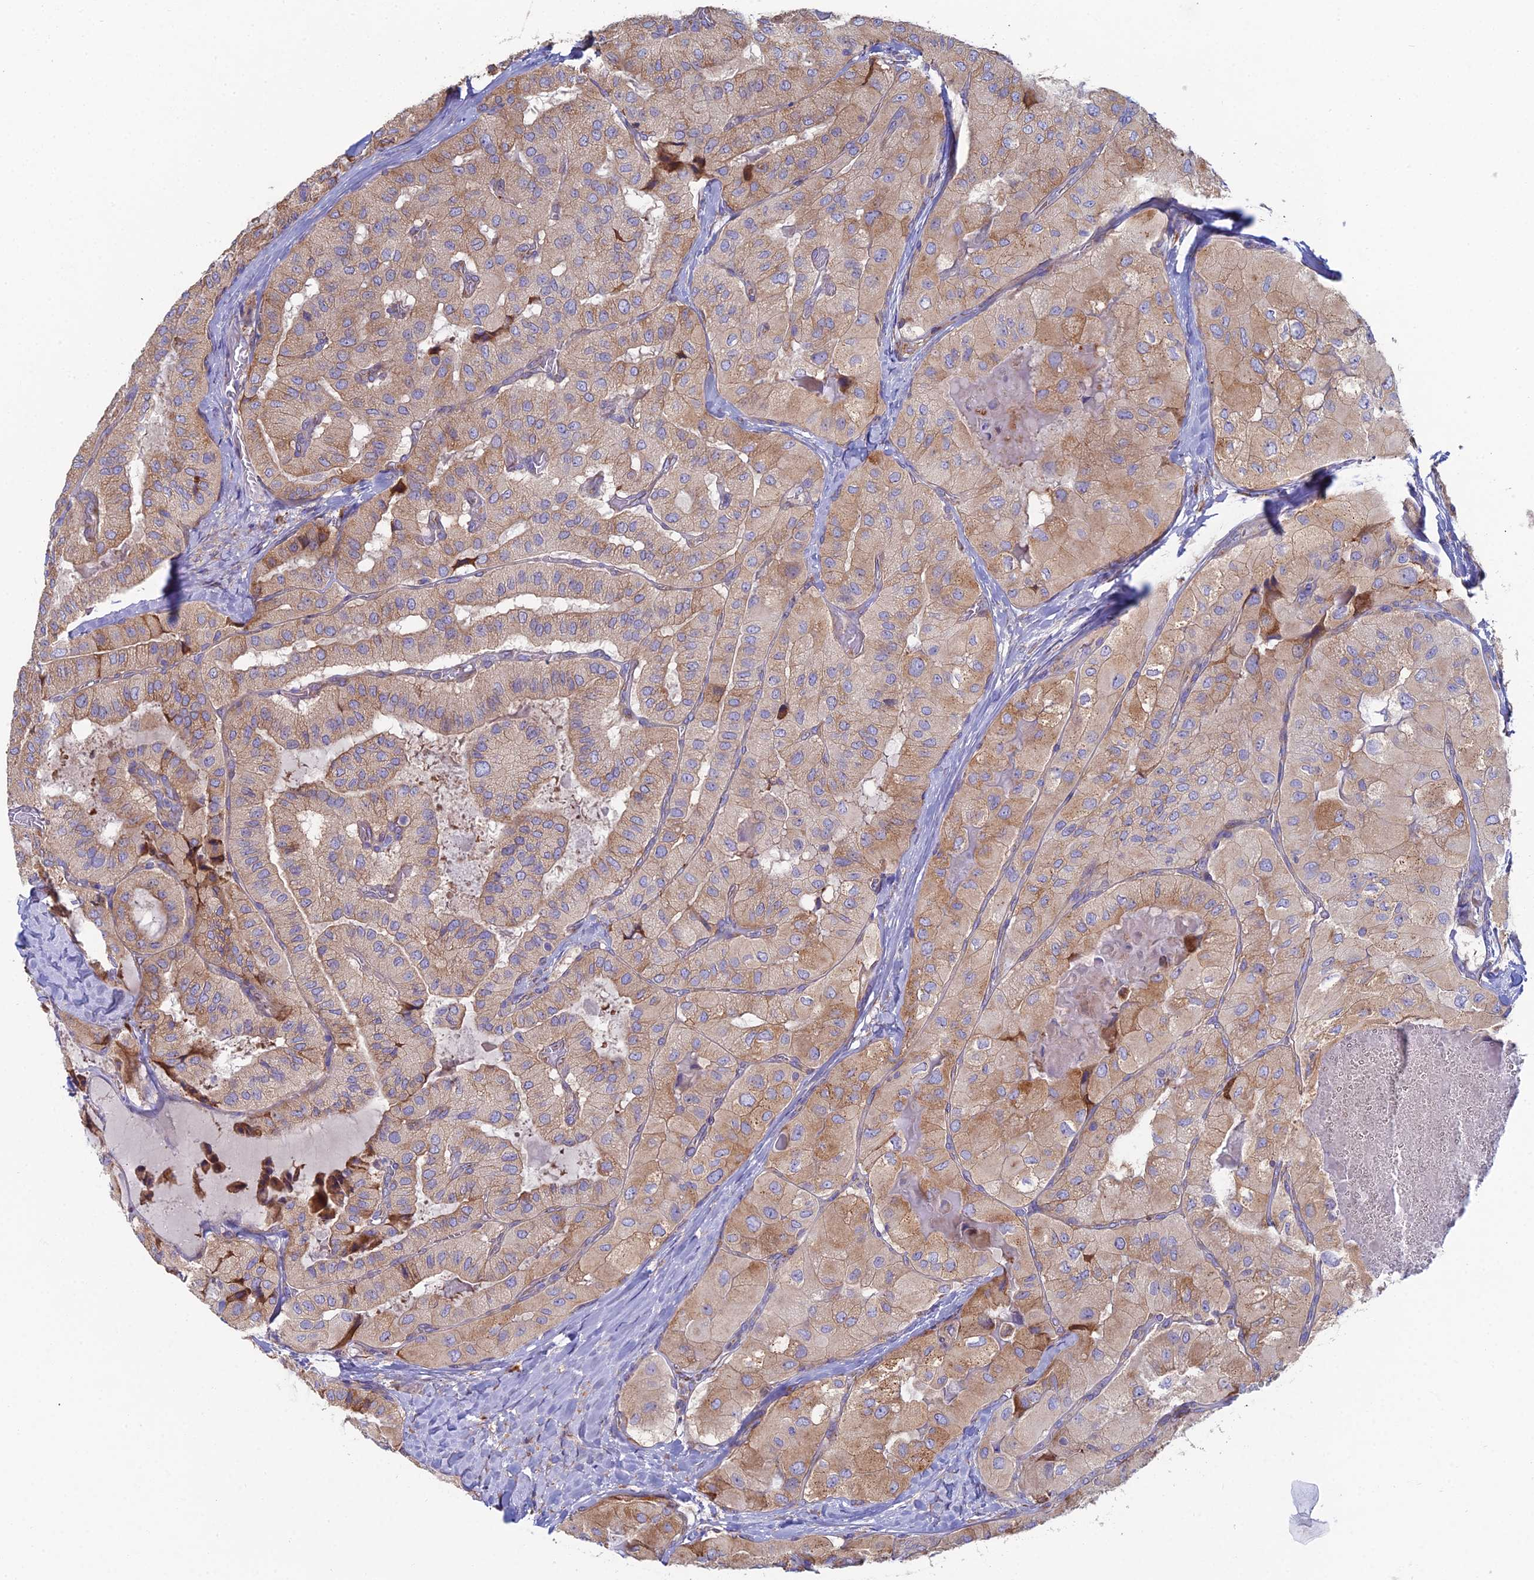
{"staining": {"intensity": "moderate", "quantity": "<25%", "location": "cytoplasmic/membranous"}, "tissue": "thyroid cancer", "cell_type": "Tumor cells", "image_type": "cancer", "snomed": [{"axis": "morphology", "description": "Normal tissue, NOS"}, {"axis": "morphology", "description": "Papillary adenocarcinoma, NOS"}, {"axis": "topography", "description": "Thyroid gland"}], "caption": "Protein expression analysis of thyroid papillary adenocarcinoma reveals moderate cytoplasmic/membranous expression in approximately <25% of tumor cells.", "gene": "CLCN3", "patient": {"sex": "female", "age": 59}}